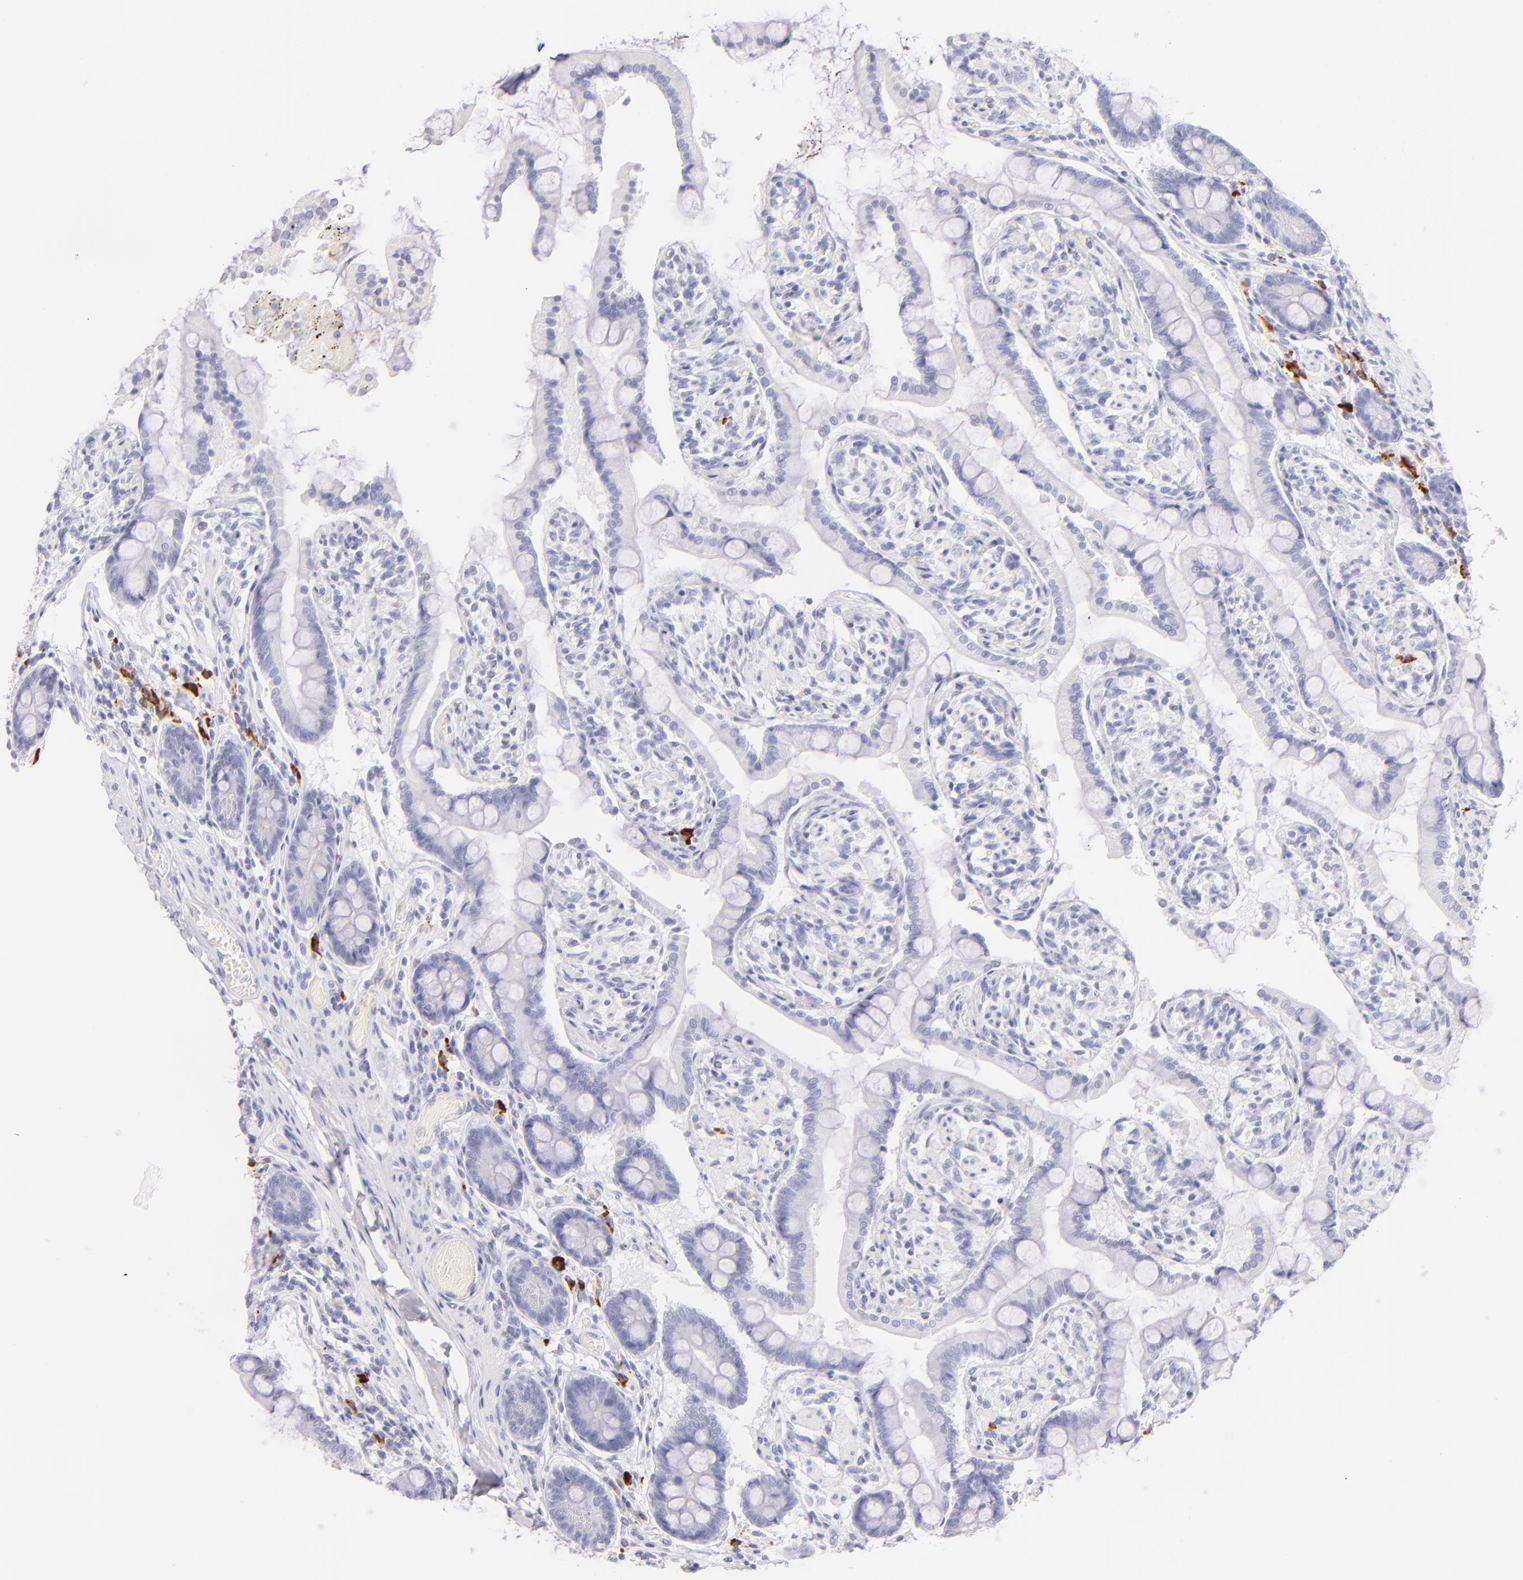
{"staining": {"intensity": "negative", "quantity": "none", "location": "none"}, "tissue": "small intestine", "cell_type": "Glandular cells", "image_type": "normal", "snomed": [{"axis": "morphology", "description": "Normal tissue, NOS"}, {"axis": "topography", "description": "Small intestine"}], "caption": "Immunohistochemistry (IHC) micrograph of normal small intestine: human small intestine stained with DAB shows no significant protein staining in glandular cells. (Immunohistochemistry (IHC), brightfield microscopy, high magnification).", "gene": "SDC1", "patient": {"sex": "male", "age": 41}}